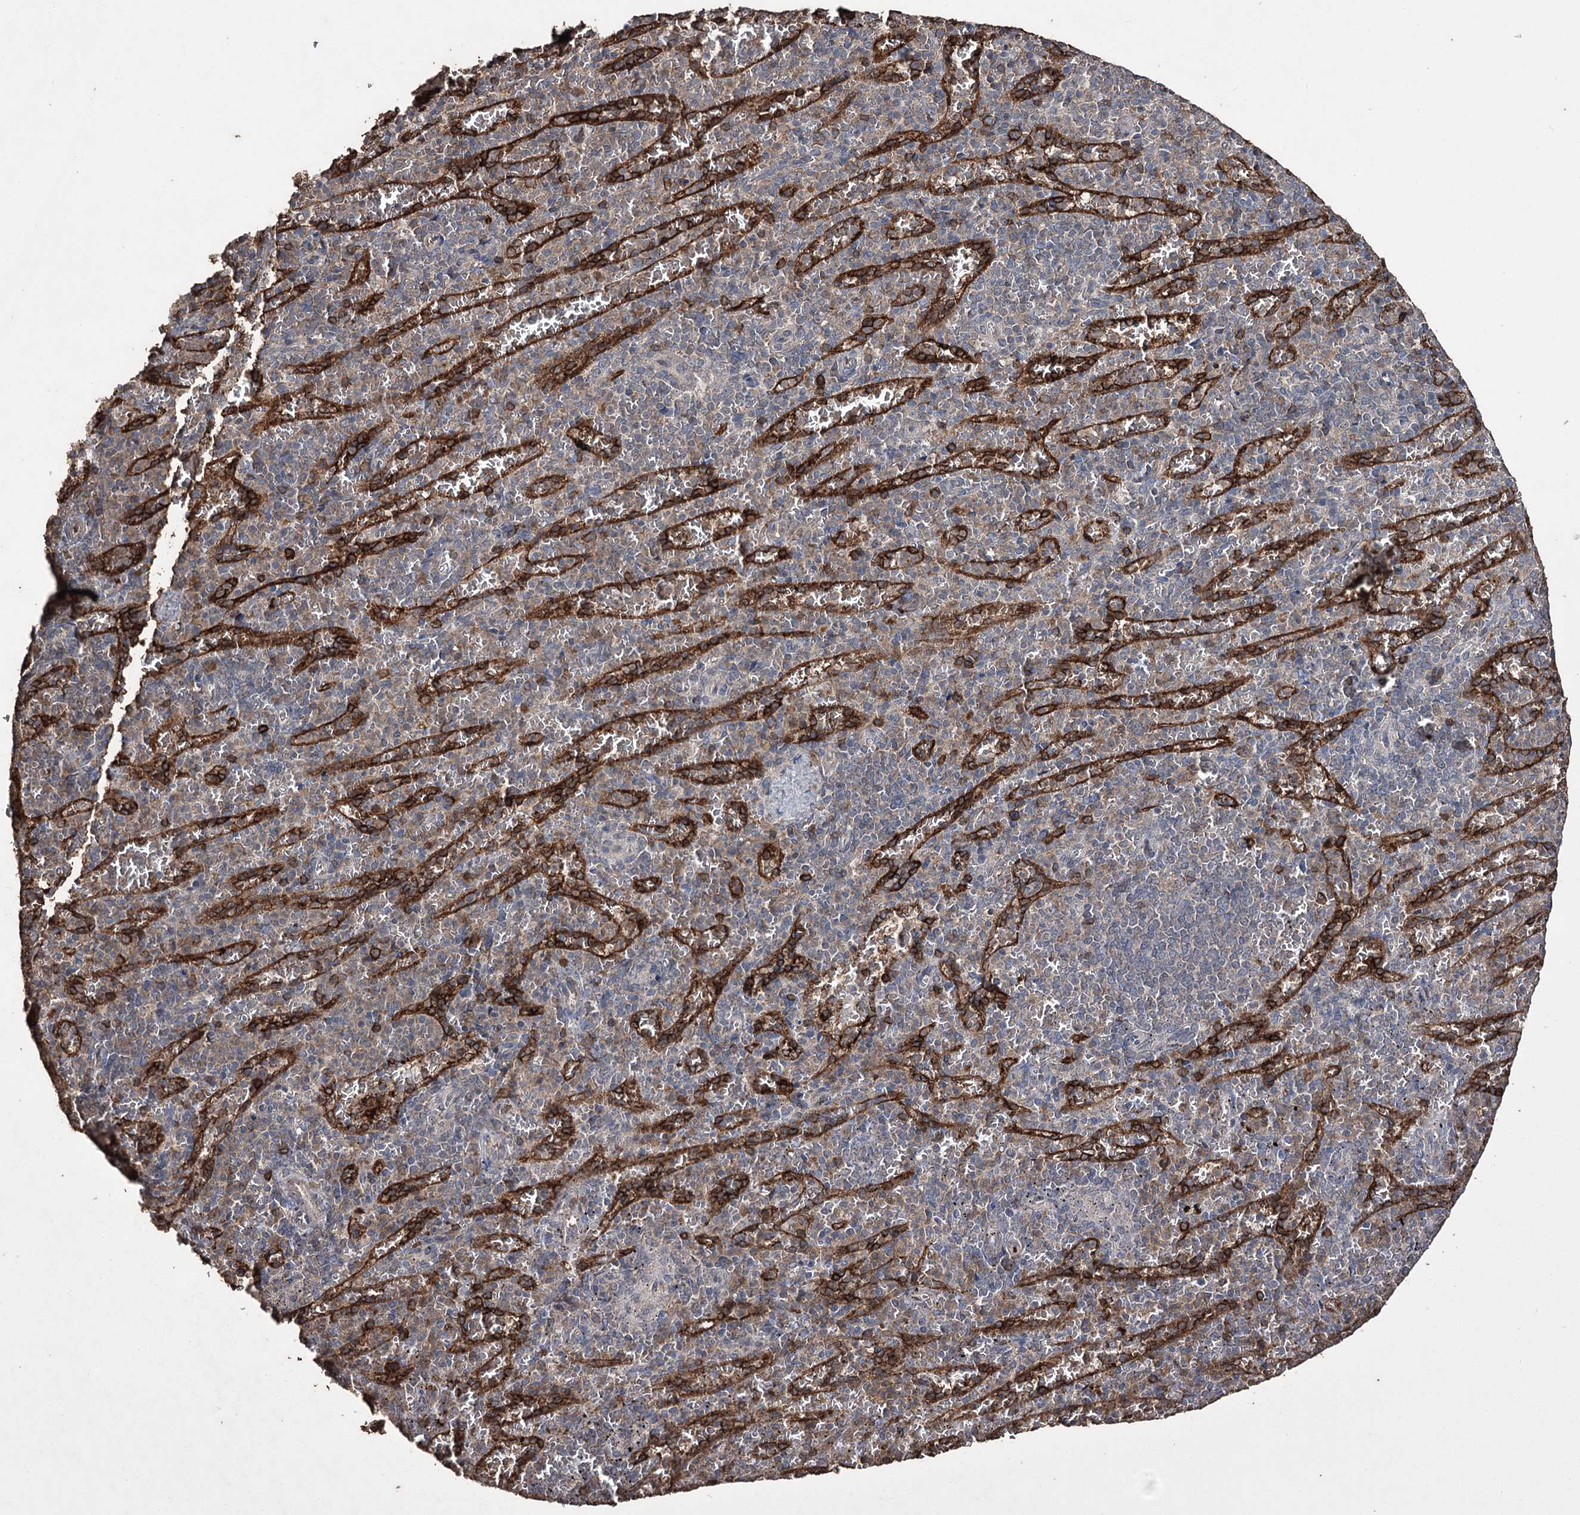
{"staining": {"intensity": "negative", "quantity": "none", "location": "none"}, "tissue": "spleen", "cell_type": "Cells in red pulp", "image_type": "normal", "snomed": [{"axis": "morphology", "description": "Normal tissue, NOS"}, {"axis": "topography", "description": "Spleen"}], "caption": "High power microscopy image of an immunohistochemistry (IHC) image of unremarkable spleen, revealing no significant expression in cells in red pulp.", "gene": "ZNF662", "patient": {"sex": "female", "age": 74}}